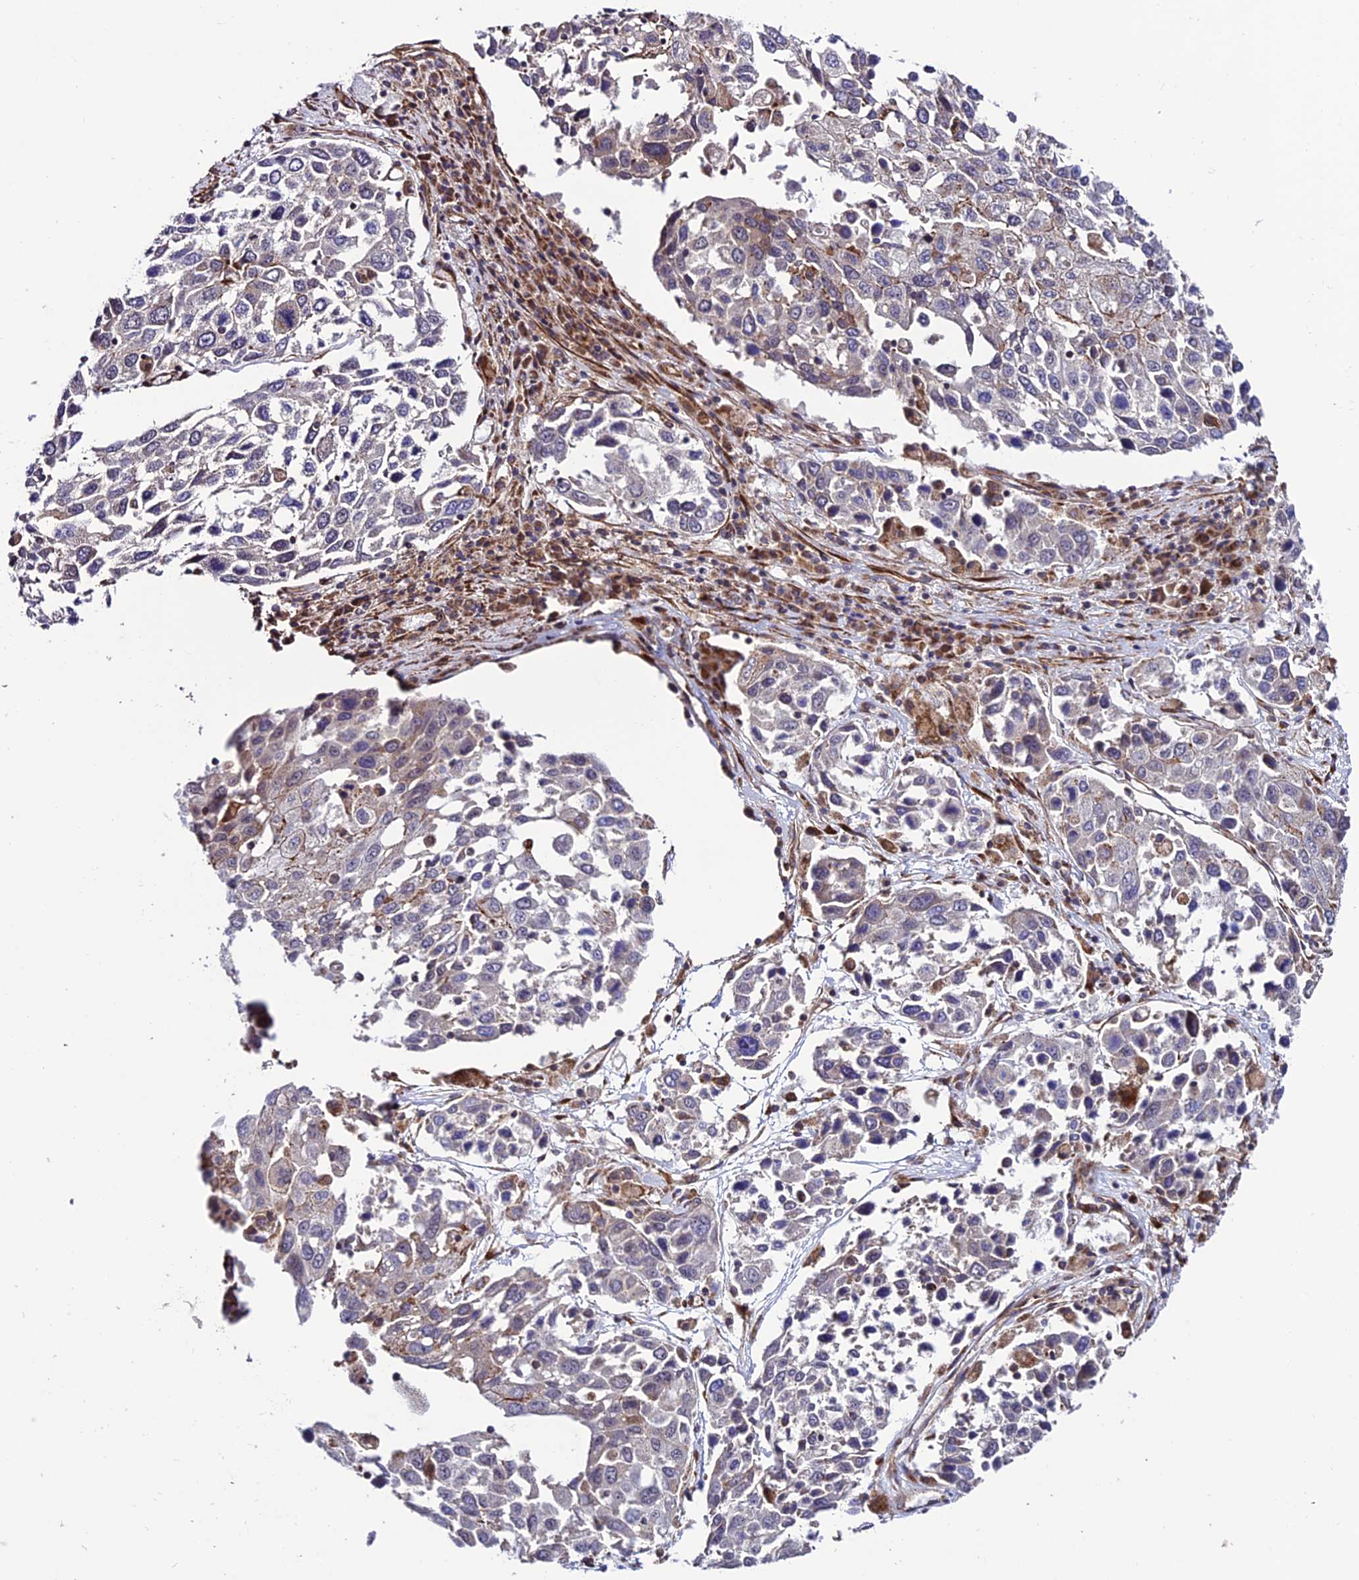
{"staining": {"intensity": "weak", "quantity": "<25%", "location": "cytoplasmic/membranous"}, "tissue": "lung cancer", "cell_type": "Tumor cells", "image_type": "cancer", "snomed": [{"axis": "morphology", "description": "Squamous cell carcinoma, NOS"}, {"axis": "topography", "description": "Lung"}], "caption": "The histopathology image displays no significant staining in tumor cells of lung squamous cell carcinoma. The staining was performed using DAB (3,3'-diaminobenzidine) to visualize the protein expression in brown, while the nuclei were stained in blue with hematoxylin (Magnification: 20x).", "gene": "TNIP3", "patient": {"sex": "male", "age": 65}}